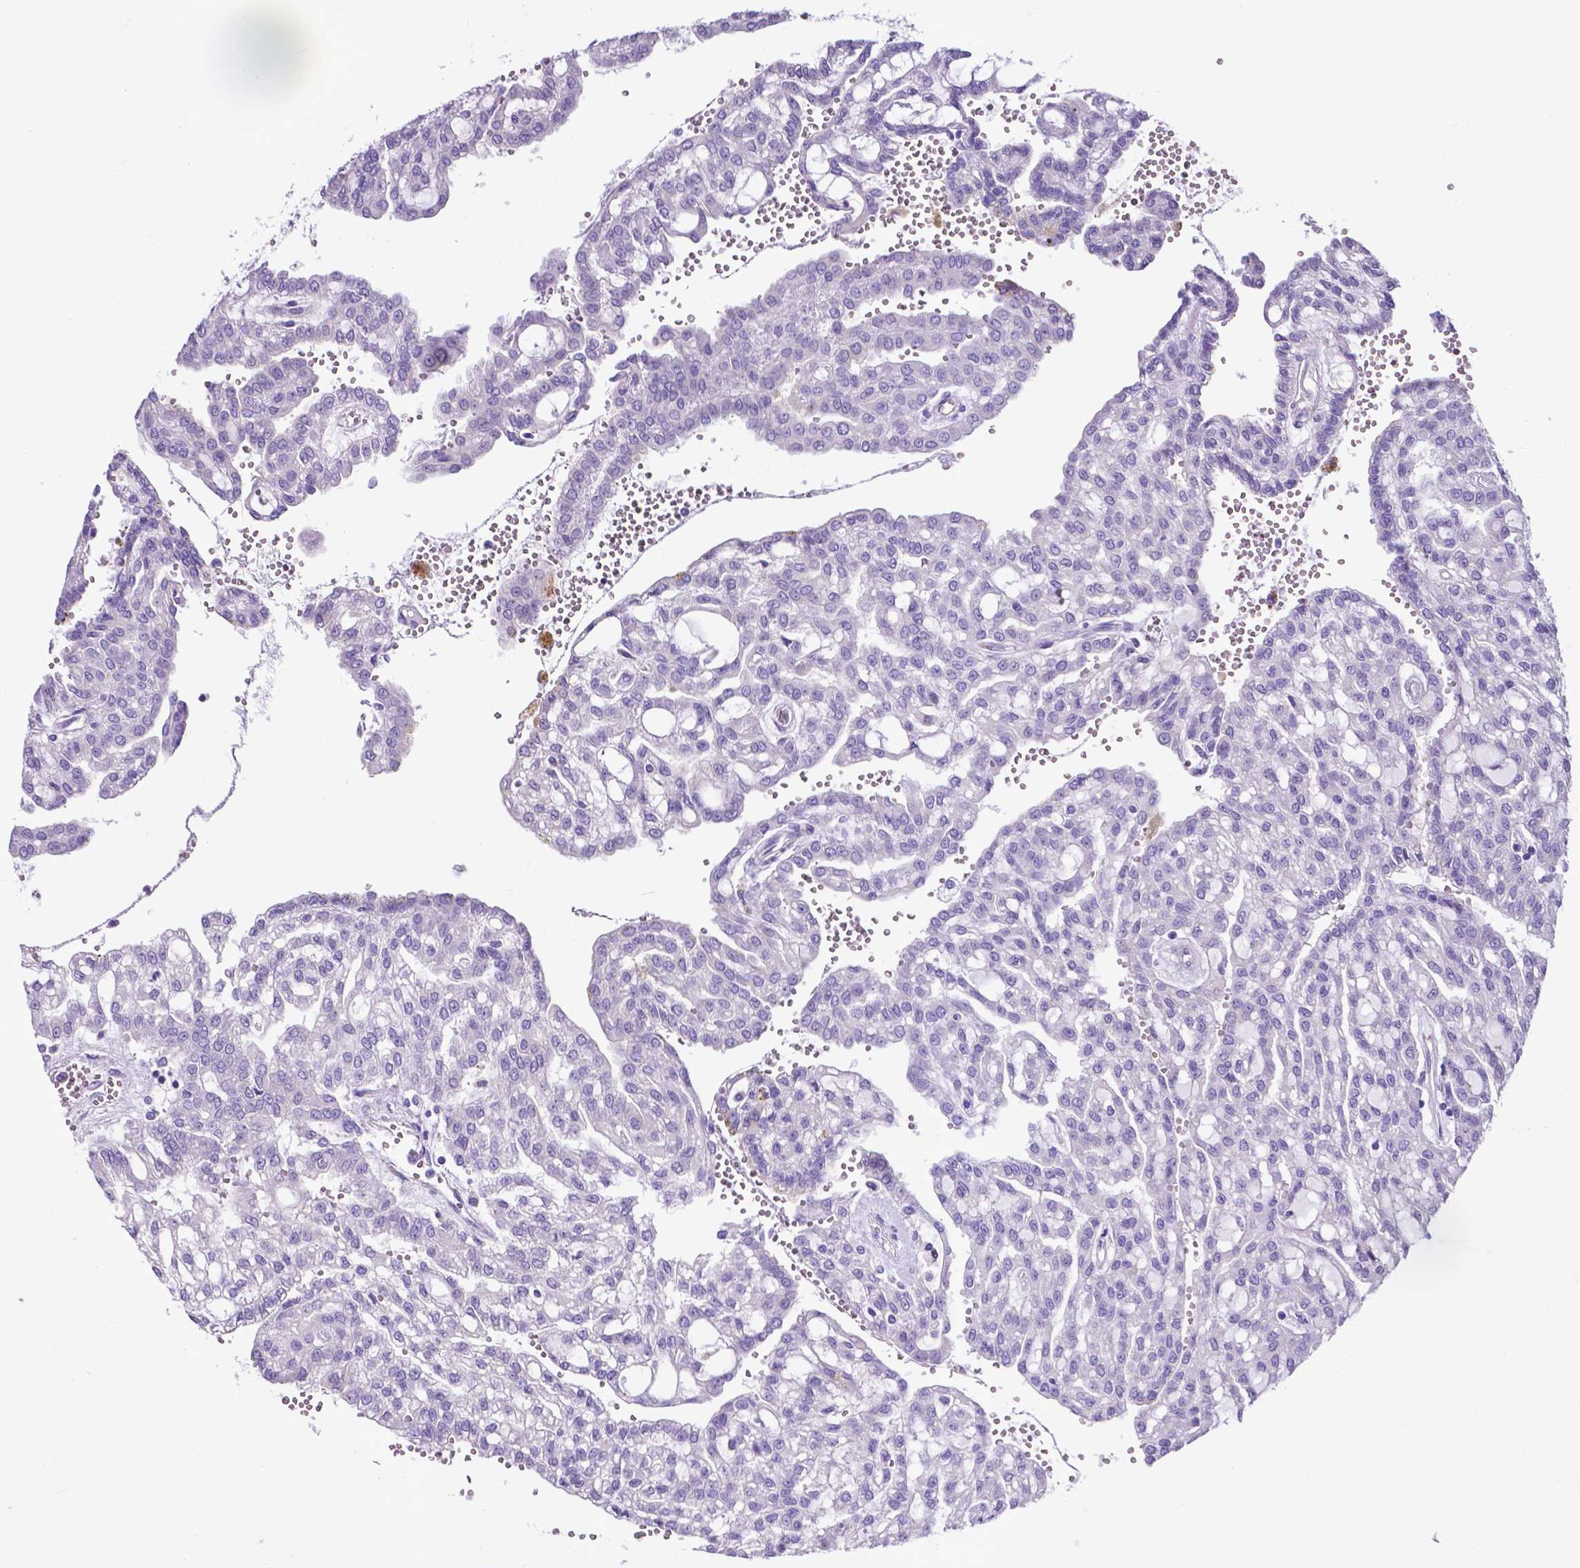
{"staining": {"intensity": "negative", "quantity": "none", "location": "none"}, "tissue": "renal cancer", "cell_type": "Tumor cells", "image_type": "cancer", "snomed": [{"axis": "morphology", "description": "Adenocarcinoma, NOS"}, {"axis": "topography", "description": "Kidney"}], "caption": "Tumor cells show no significant protein expression in renal adenocarcinoma. (DAB (3,3'-diaminobenzidine) immunohistochemistry, high magnification).", "gene": "PFKFB4", "patient": {"sex": "male", "age": 63}}